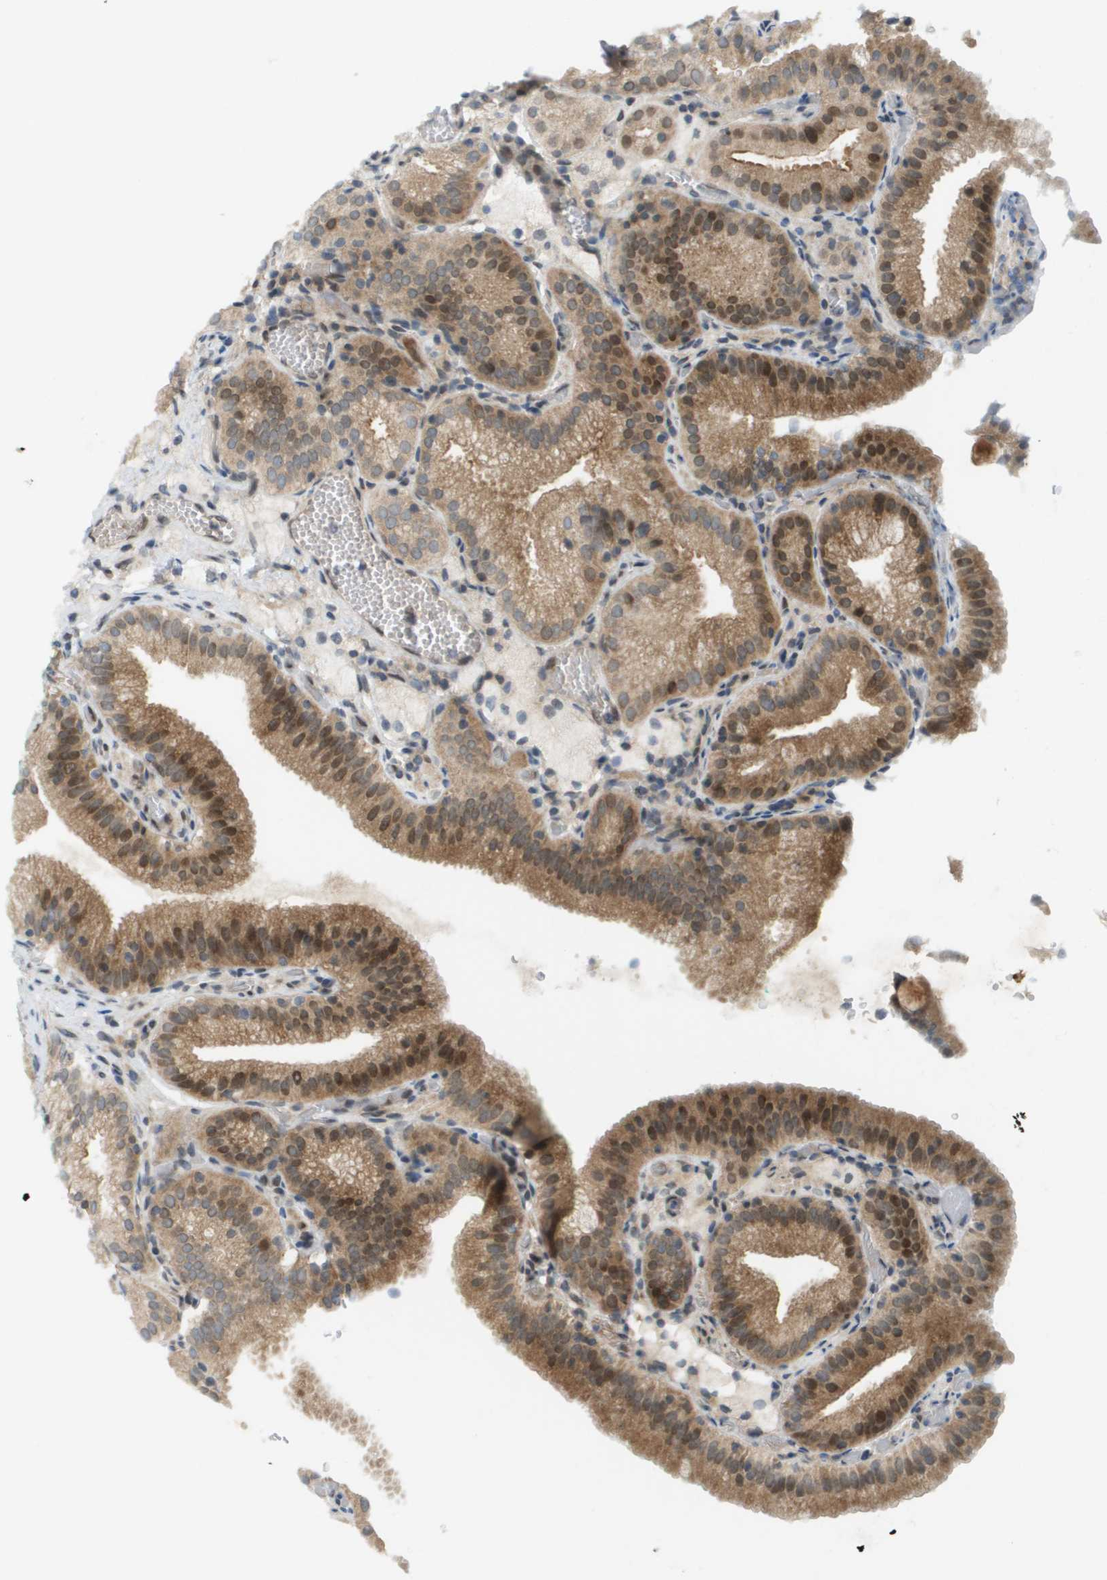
{"staining": {"intensity": "moderate", "quantity": ">75%", "location": "cytoplasmic/membranous,nuclear"}, "tissue": "gallbladder", "cell_type": "Glandular cells", "image_type": "normal", "snomed": [{"axis": "morphology", "description": "Normal tissue, NOS"}, {"axis": "topography", "description": "Gallbladder"}], "caption": "Moderate cytoplasmic/membranous,nuclear staining is seen in about >75% of glandular cells in benign gallbladder. The protein is stained brown, and the nuclei are stained in blue (DAB IHC with brightfield microscopy, high magnification).", "gene": "CACNB4", "patient": {"sex": "male", "age": 54}}